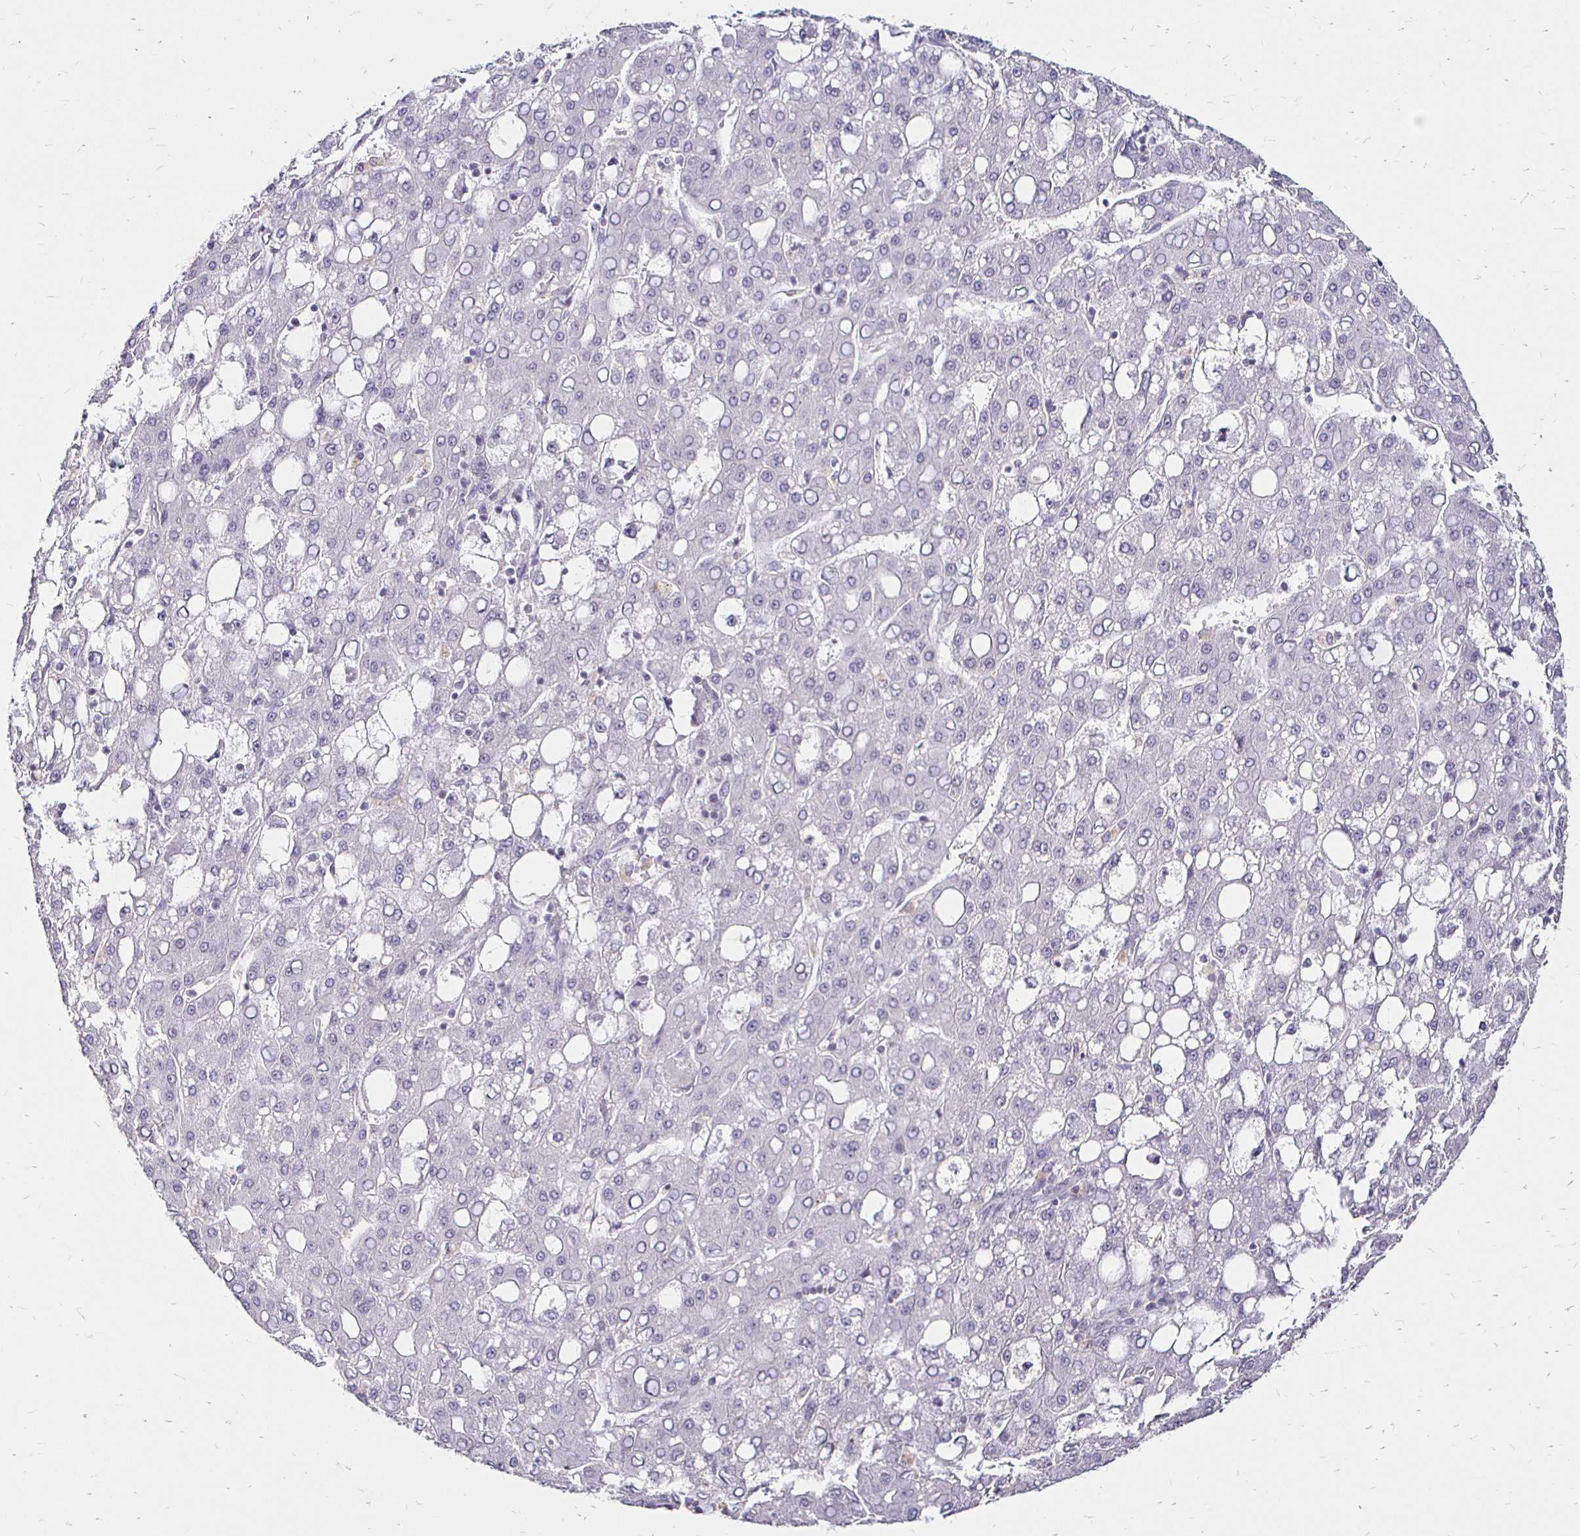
{"staining": {"intensity": "negative", "quantity": "none", "location": "none"}, "tissue": "liver cancer", "cell_type": "Tumor cells", "image_type": "cancer", "snomed": [{"axis": "morphology", "description": "Carcinoma, Hepatocellular, NOS"}, {"axis": "topography", "description": "Liver"}], "caption": "Tumor cells show no significant protein positivity in liver hepatocellular carcinoma.", "gene": "SIN3A", "patient": {"sex": "male", "age": 65}}